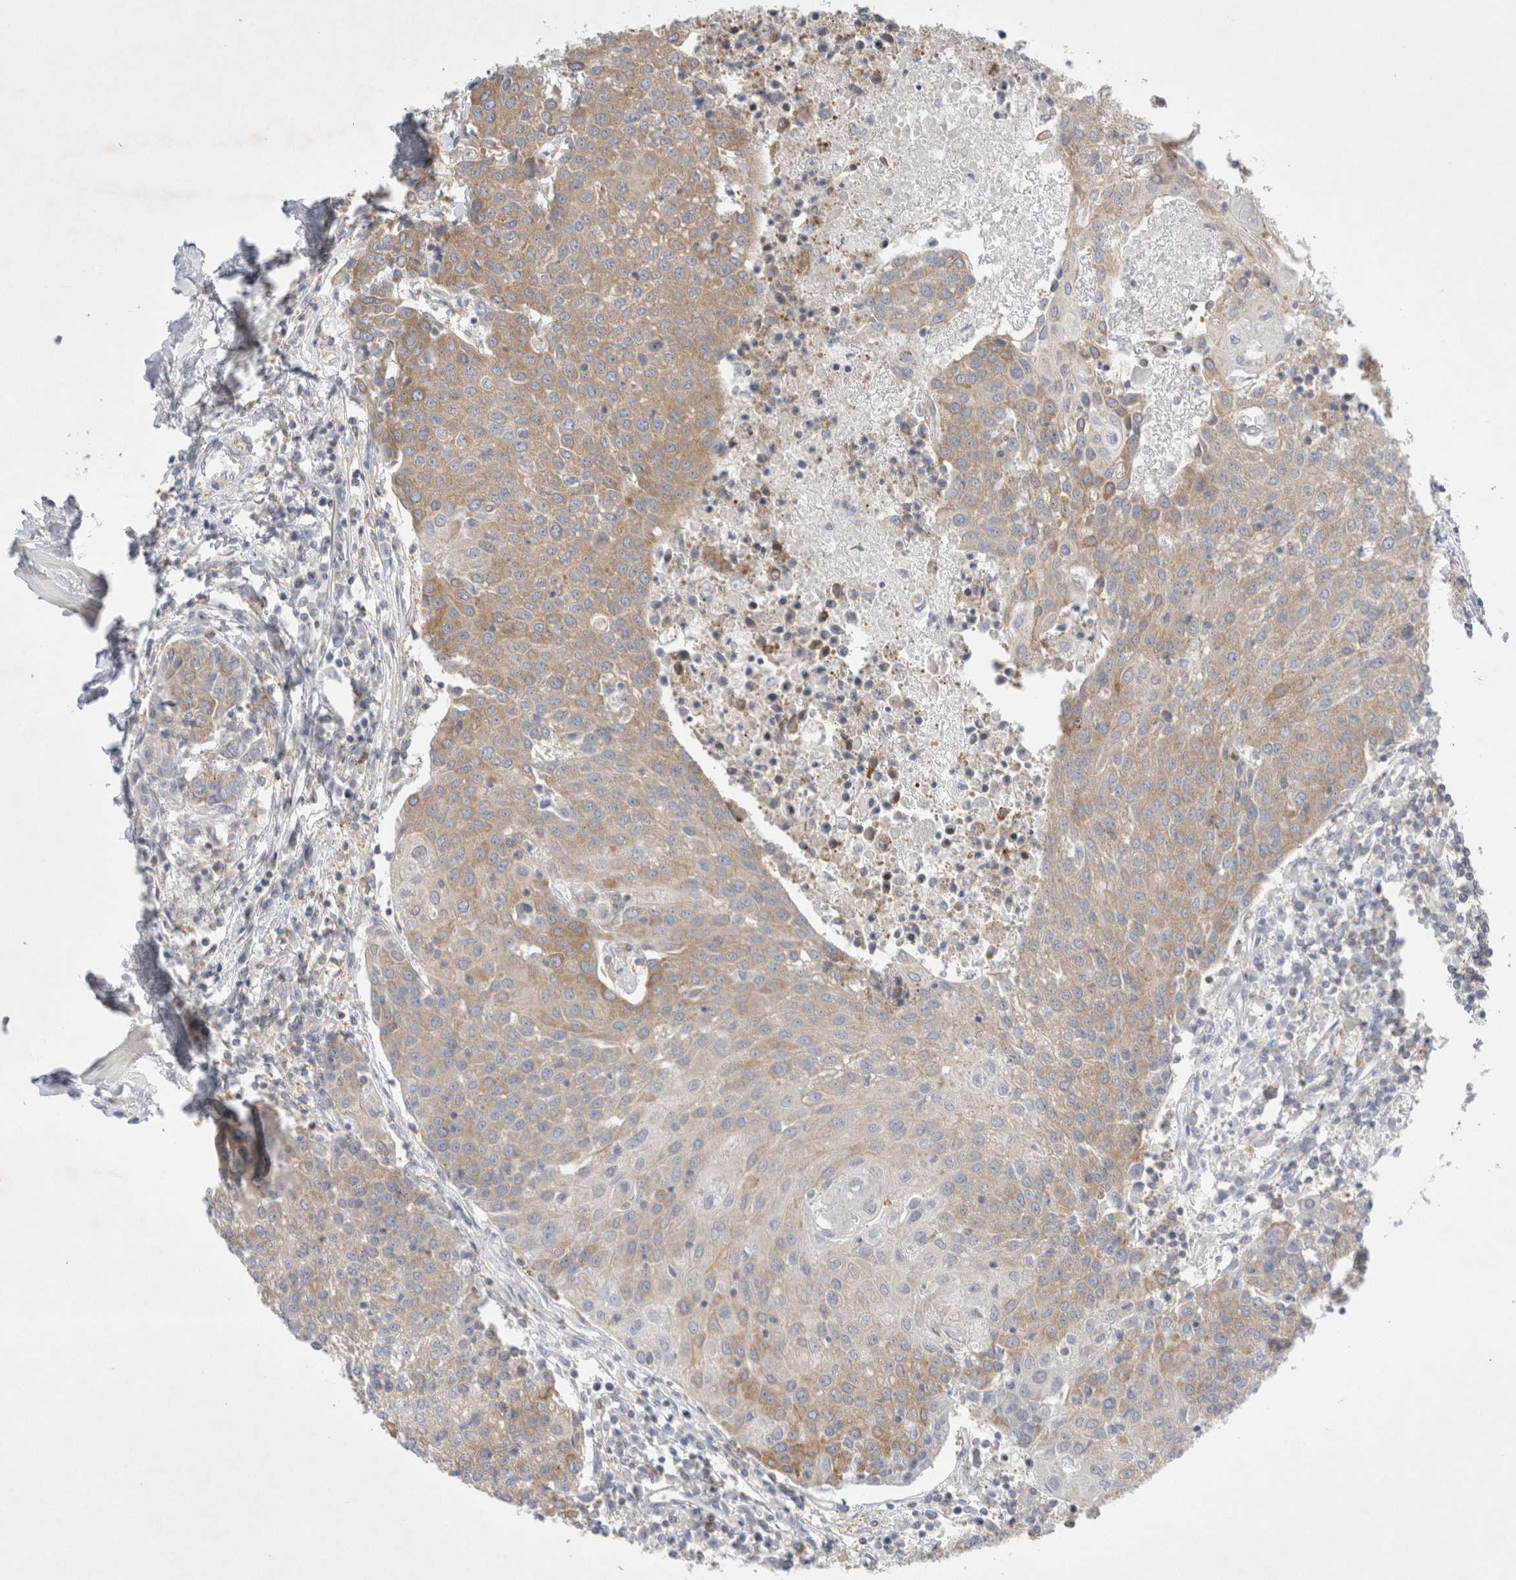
{"staining": {"intensity": "weak", "quantity": ">75%", "location": "cytoplasmic/membranous"}, "tissue": "urothelial cancer", "cell_type": "Tumor cells", "image_type": "cancer", "snomed": [{"axis": "morphology", "description": "Urothelial carcinoma, High grade"}, {"axis": "topography", "description": "Urinary bladder"}], "caption": "Protein expression analysis of urothelial cancer demonstrates weak cytoplasmic/membranous staining in approximately >75% of tumor cells. Nuclei are stained in blue.", "gene": "ZNF23", "patient": {"sex": "female", "age": 85}}